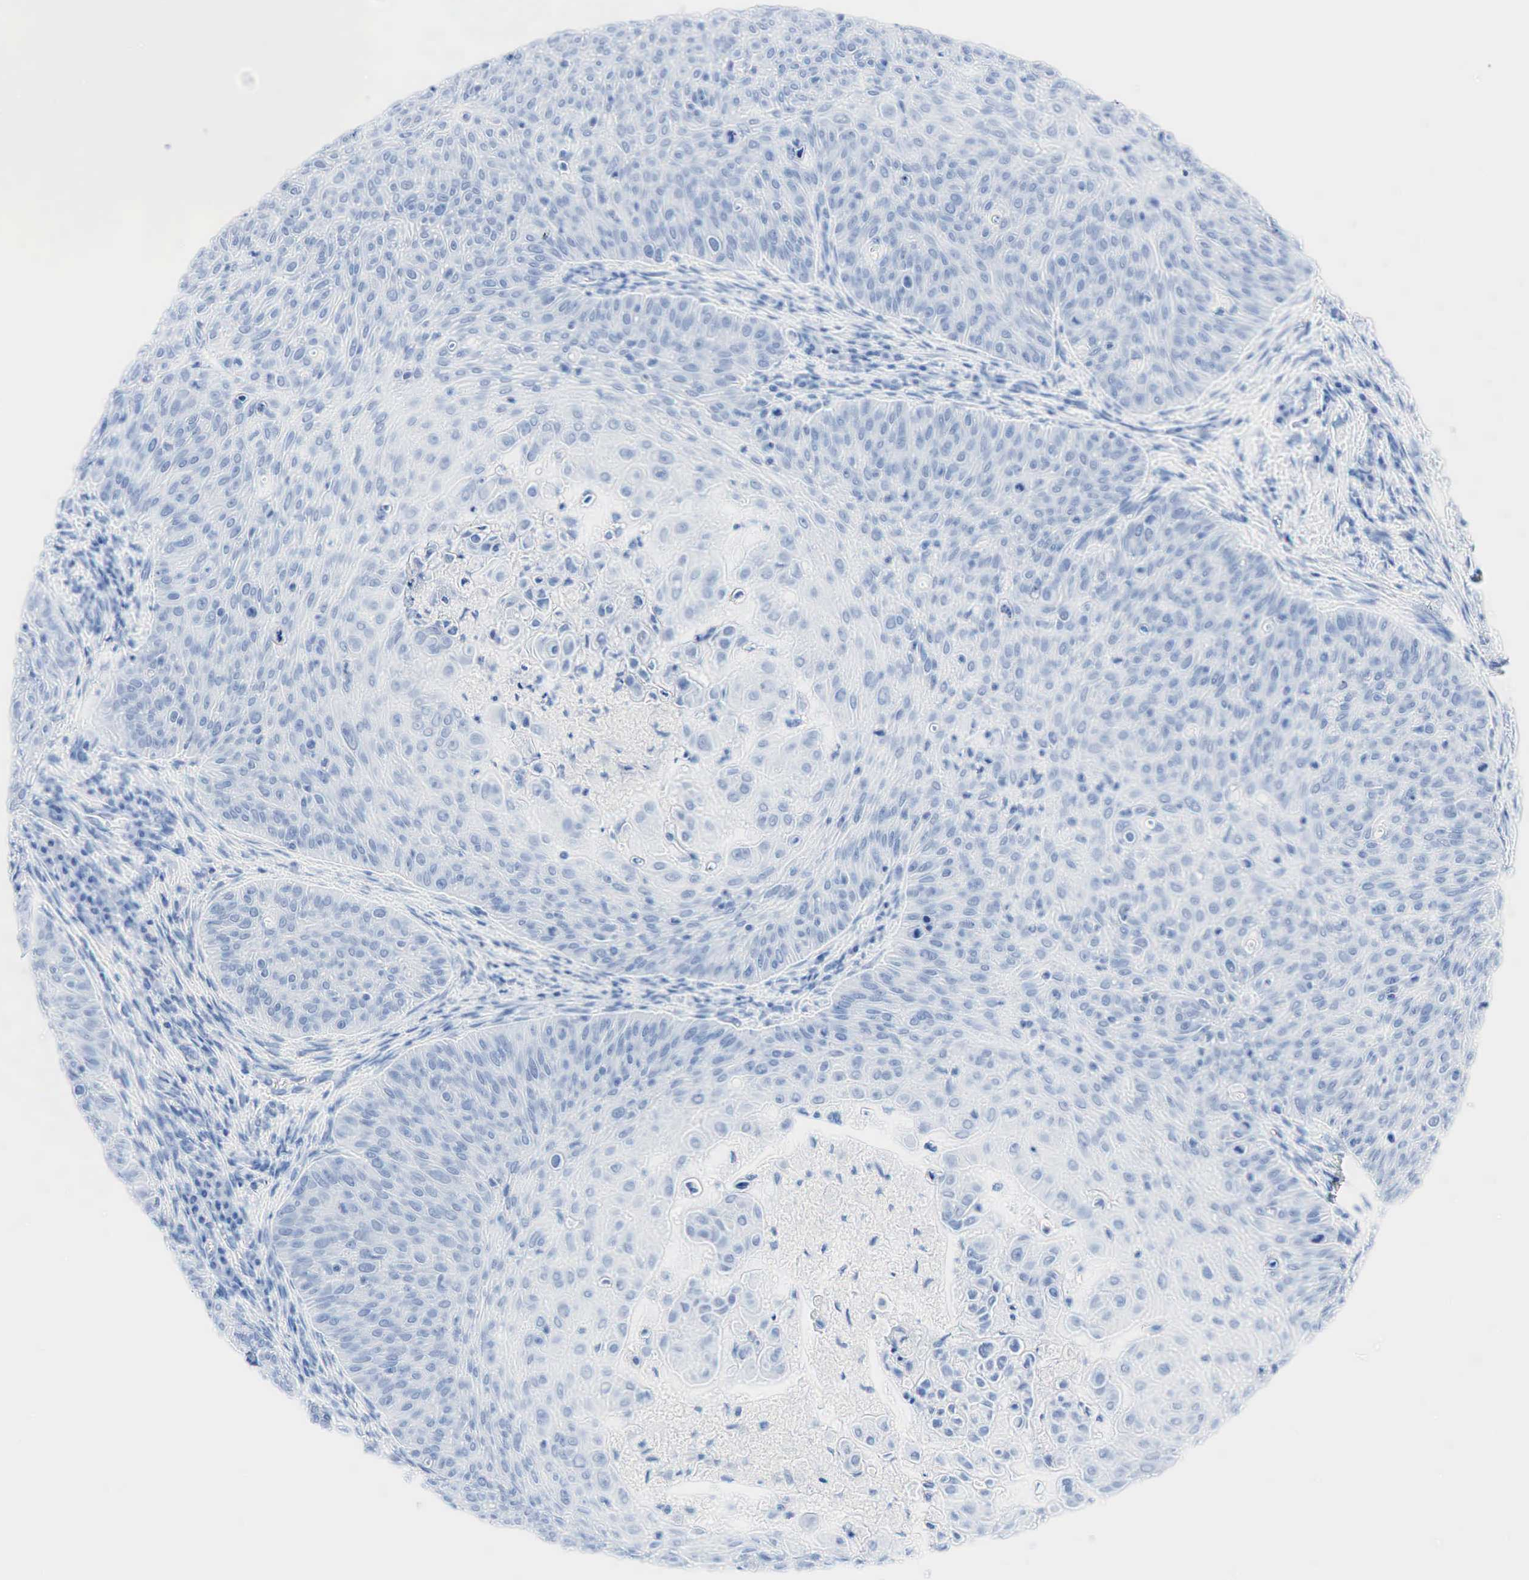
{"staining": {"intensity": "negative", "quantity": "none", "location": "none"}, "tissue": "skin cancer", "cell_type": "Tumor cells", "image_type": "cancer", "snomed": [{"axis": "morphology", "description": "Squamous cell carcinoma, NOS"}, {"axis": "topography", "description": "Skin"}], "caption": "High power microscopy image of an IHC image of skin cancer (squamous cell carcinoma), revealing no significant positivity in tumor cells.", "gene": "INHA", "patient": {"sex": "male", "age": 82}}